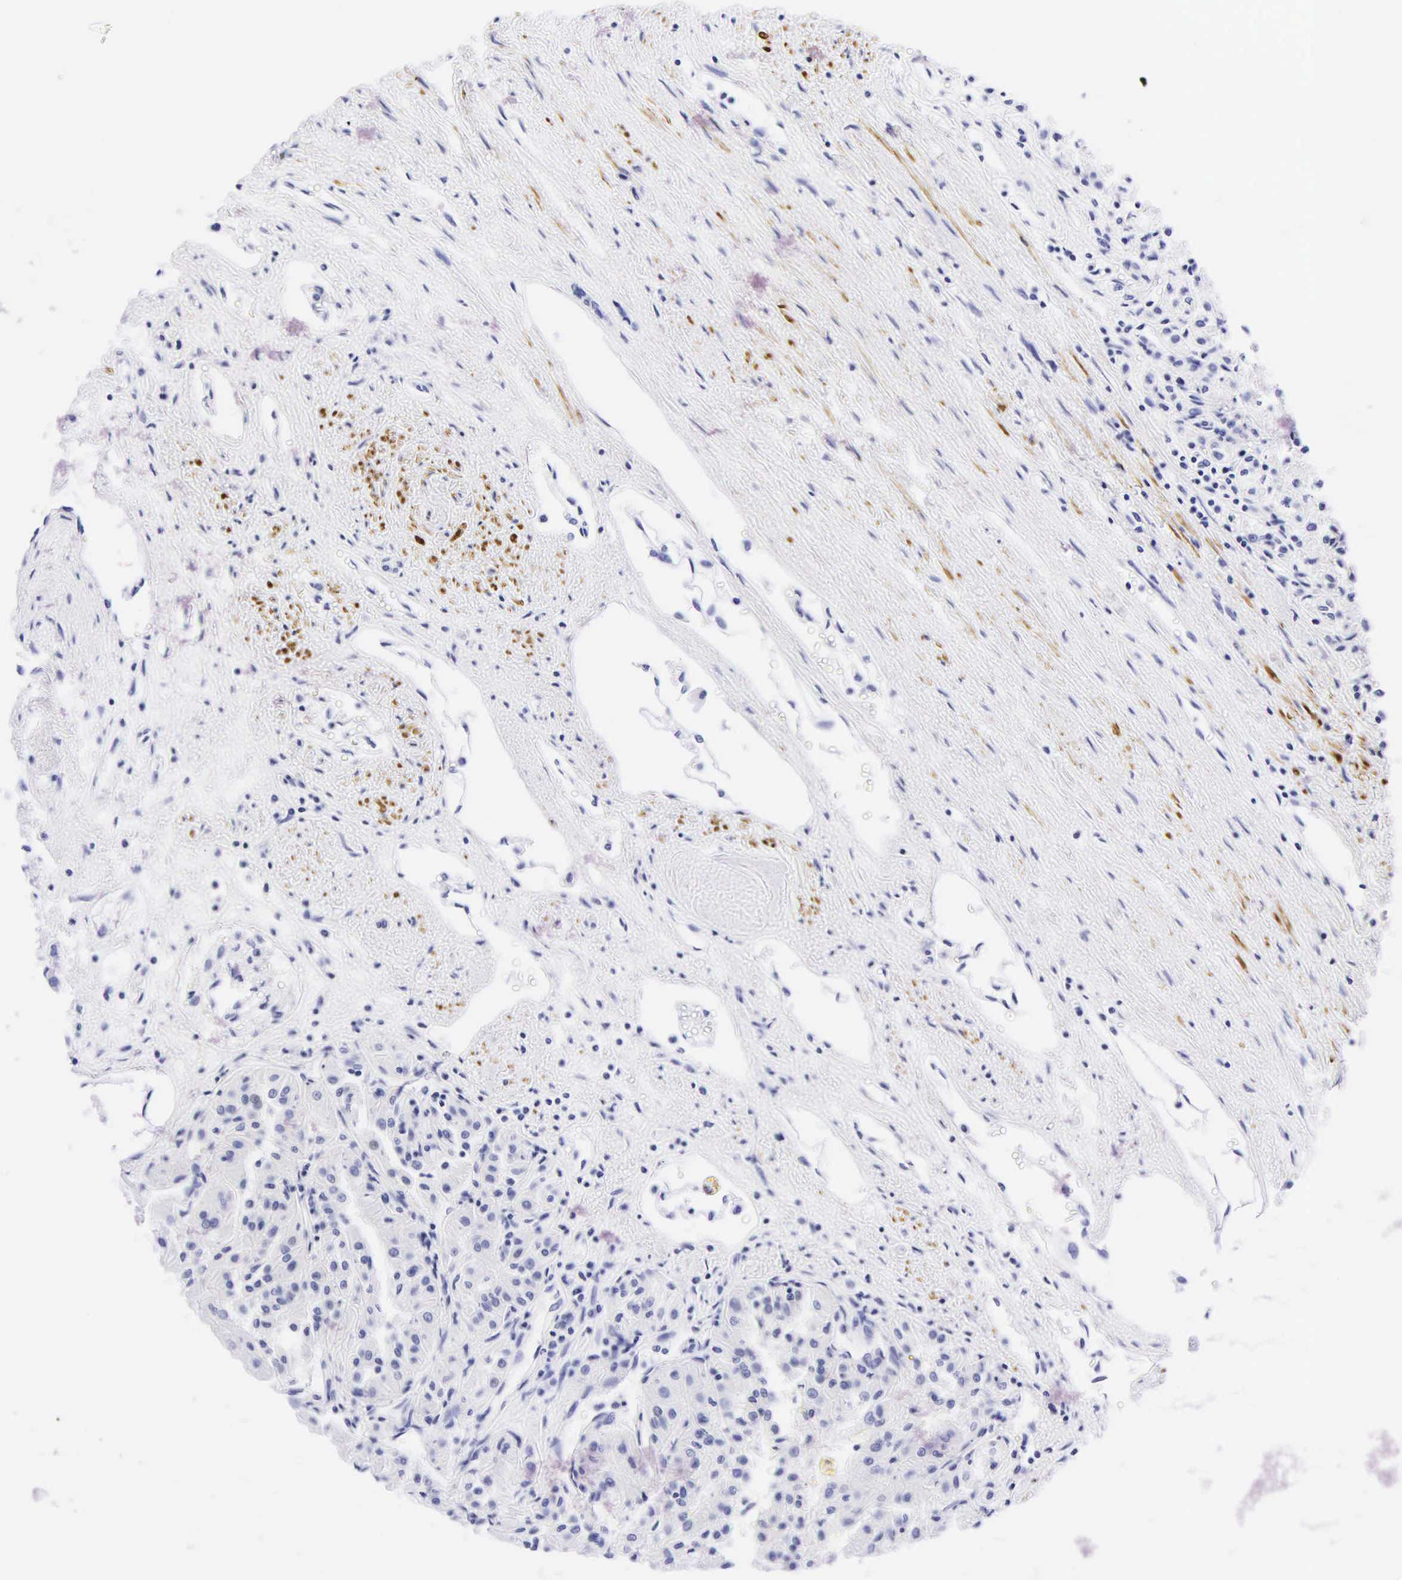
{"staining": {"intensity": "negative", "quantity": "none", "location": "none"}, "tissue": "renal cancer", "cell_type": "Tumor cells", "image_type": "cancer", "snomed": [{"axis": "morphology", "description": "Adenocarcinoma, NOS"}, {"axis": "topography", "description": "Kidney"}], "caption": "Tumor cells are negative for protein expression in human renal adenocarcinoma.", "gene": "DES", "patient": {"sex": "male", "age": 78}}